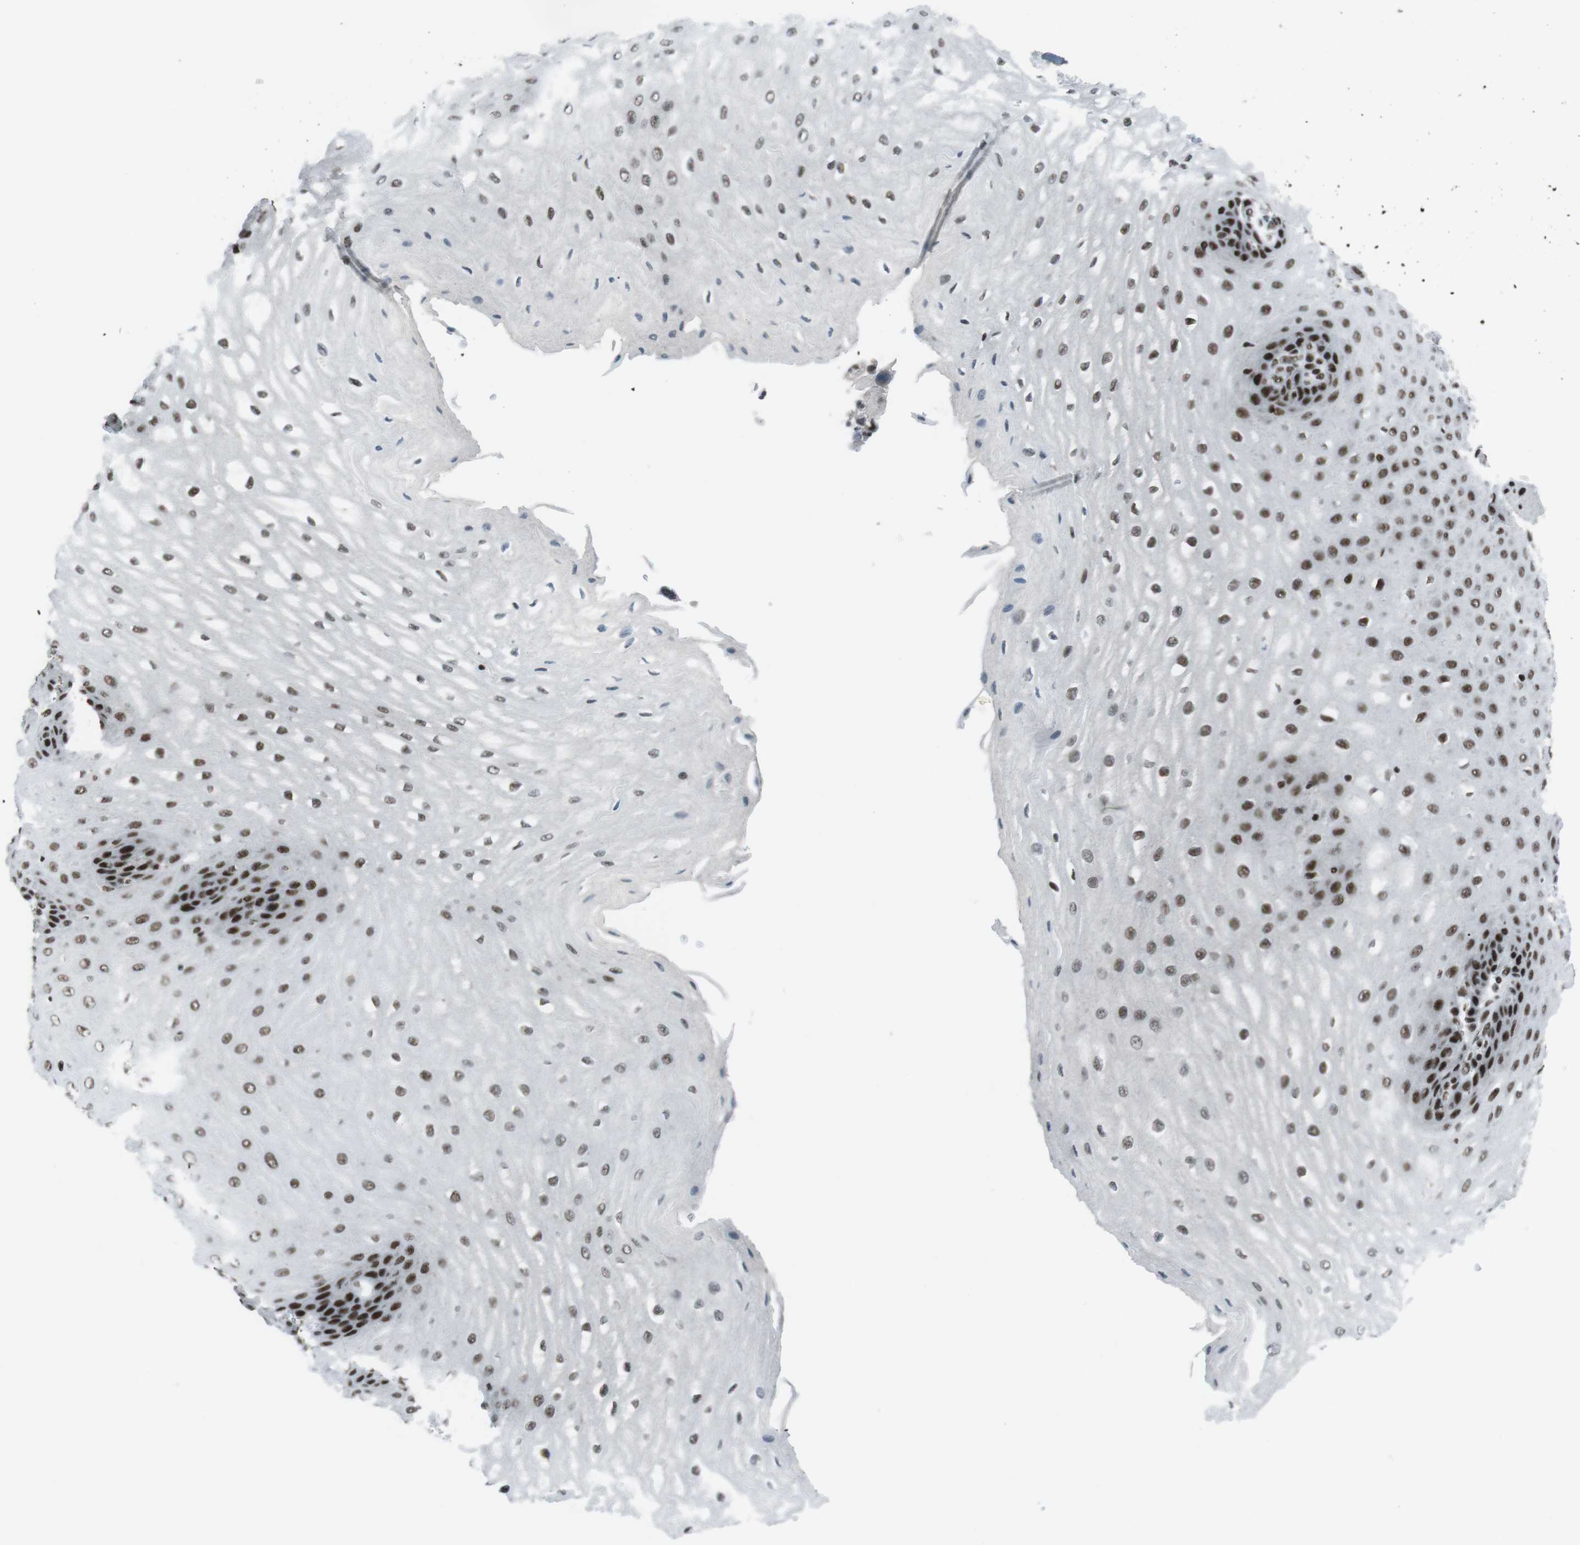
{"staining": {"intensity": "strong", "quantity": ">75%", "location": "nuclear"}, "tissue": "esophagus", "cell_type": "Squamous epithelial cells", "image_type": "normal", "snomed": [{"axis": "morphology", "description": "Normal tissue, NOS"}, {"axis": "topography", "description": "Esophagus"}], "caption": "Protein staining of normal esophagus demonstrates strong nuclear expression in about >75% of squamous epithelial cells. The protein is stained brown, and the nuclei are stained in blue (DAB (3,3'-diaminobenzidine) IHC with brightfield microscopy, high magnification).", "gene": "TAF1", "patient": {"sex": "male", "age": 54}}